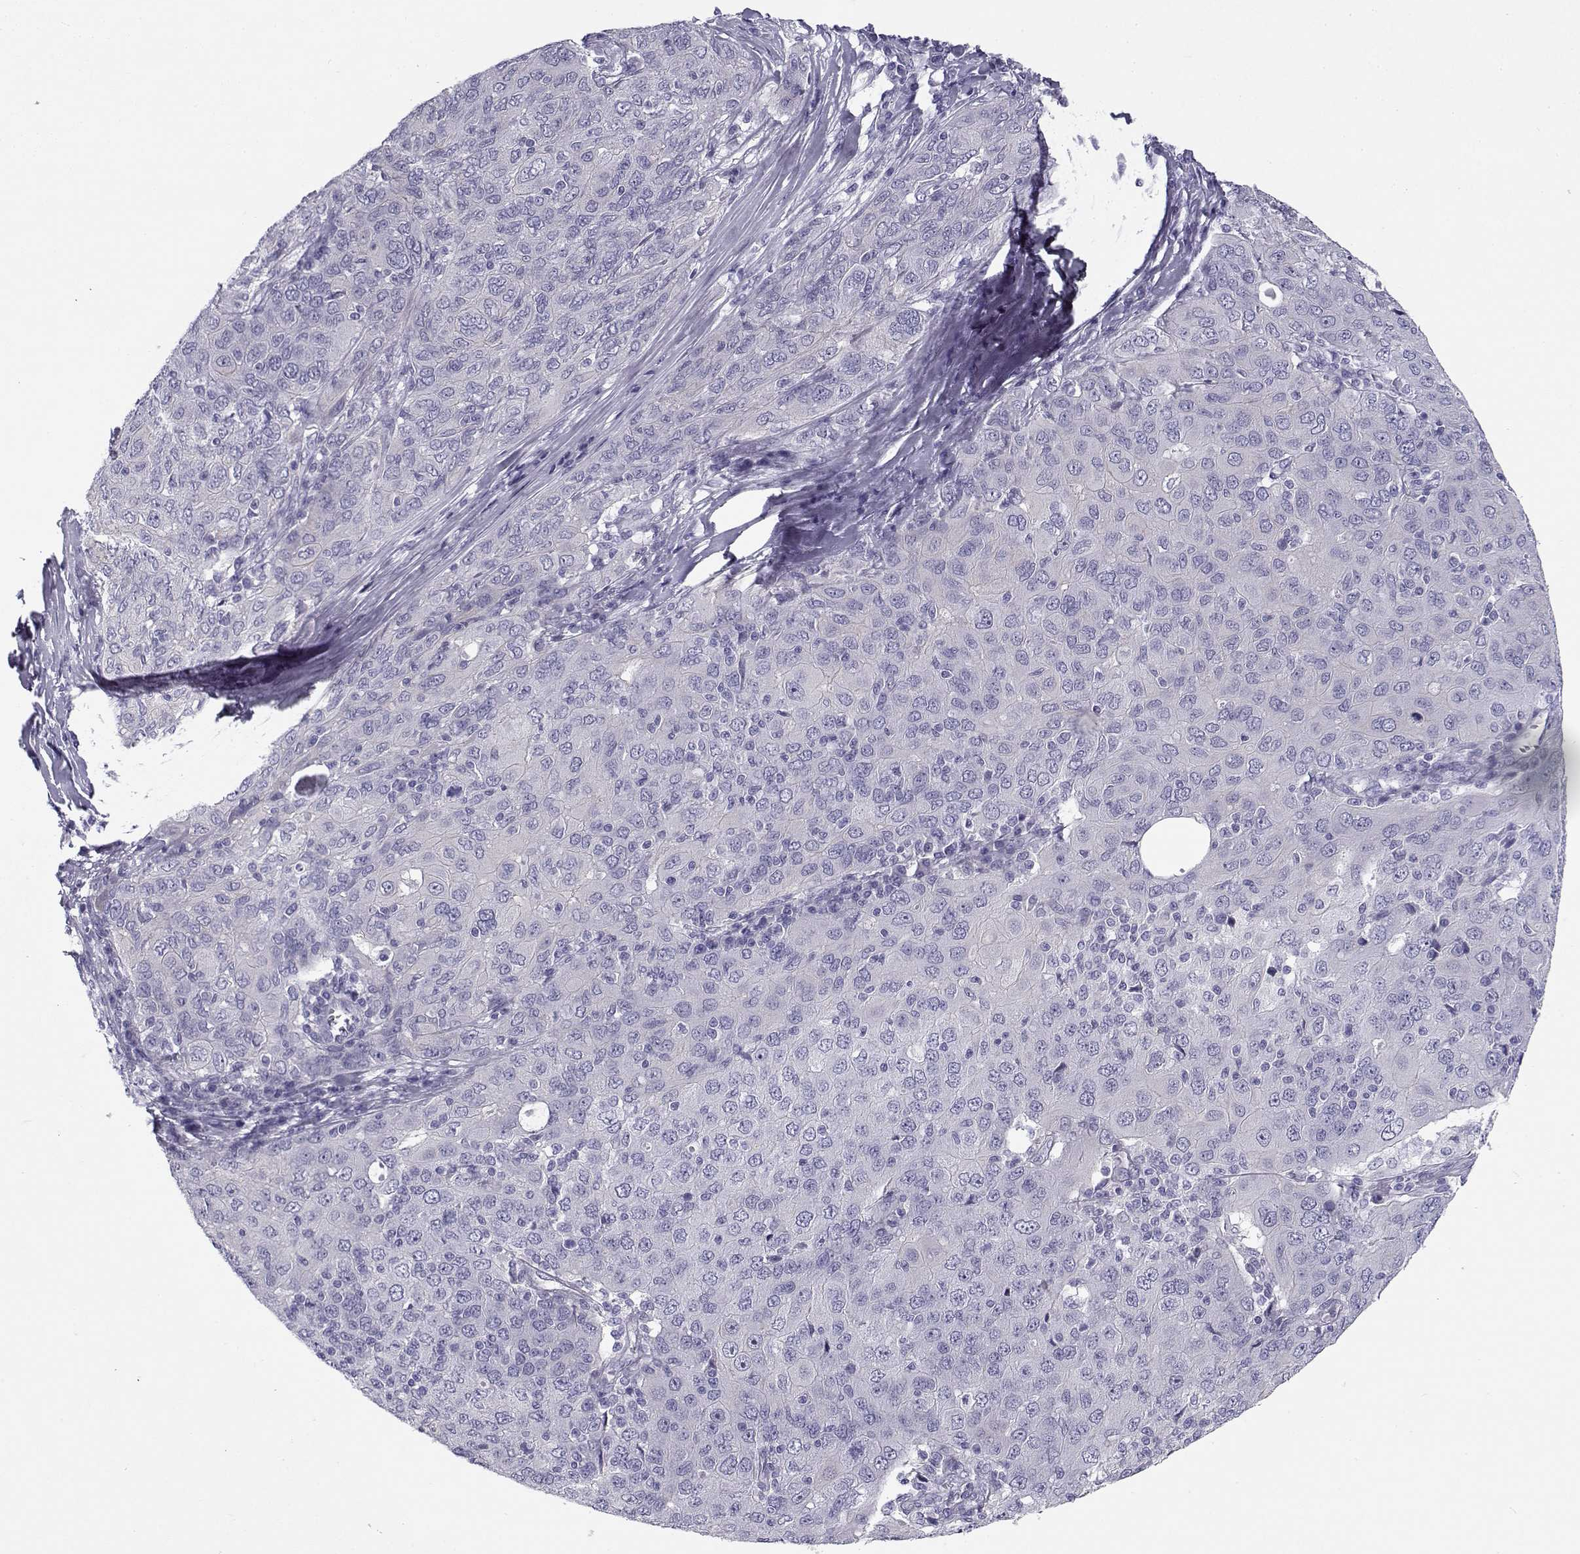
{"staining": {"intensity": "negative", "quantity": "none", "location": "none"}, "tissue": "ovarian cancer", "cell_type": "Tumor cells", "image_type": "cancer", "snomed": [{"axis": "morphology", "description": "Carcinoma, endometroid"}, {"axis": "topography", "description": "Ovary"}], "caption": "This is an immunohistochemistry histopathology image of ovarian endometroid carcinoma. There is no expression in tumor cells.", "gene": "CREB3L3", "patient": {"sex": "female", "age": 50}}